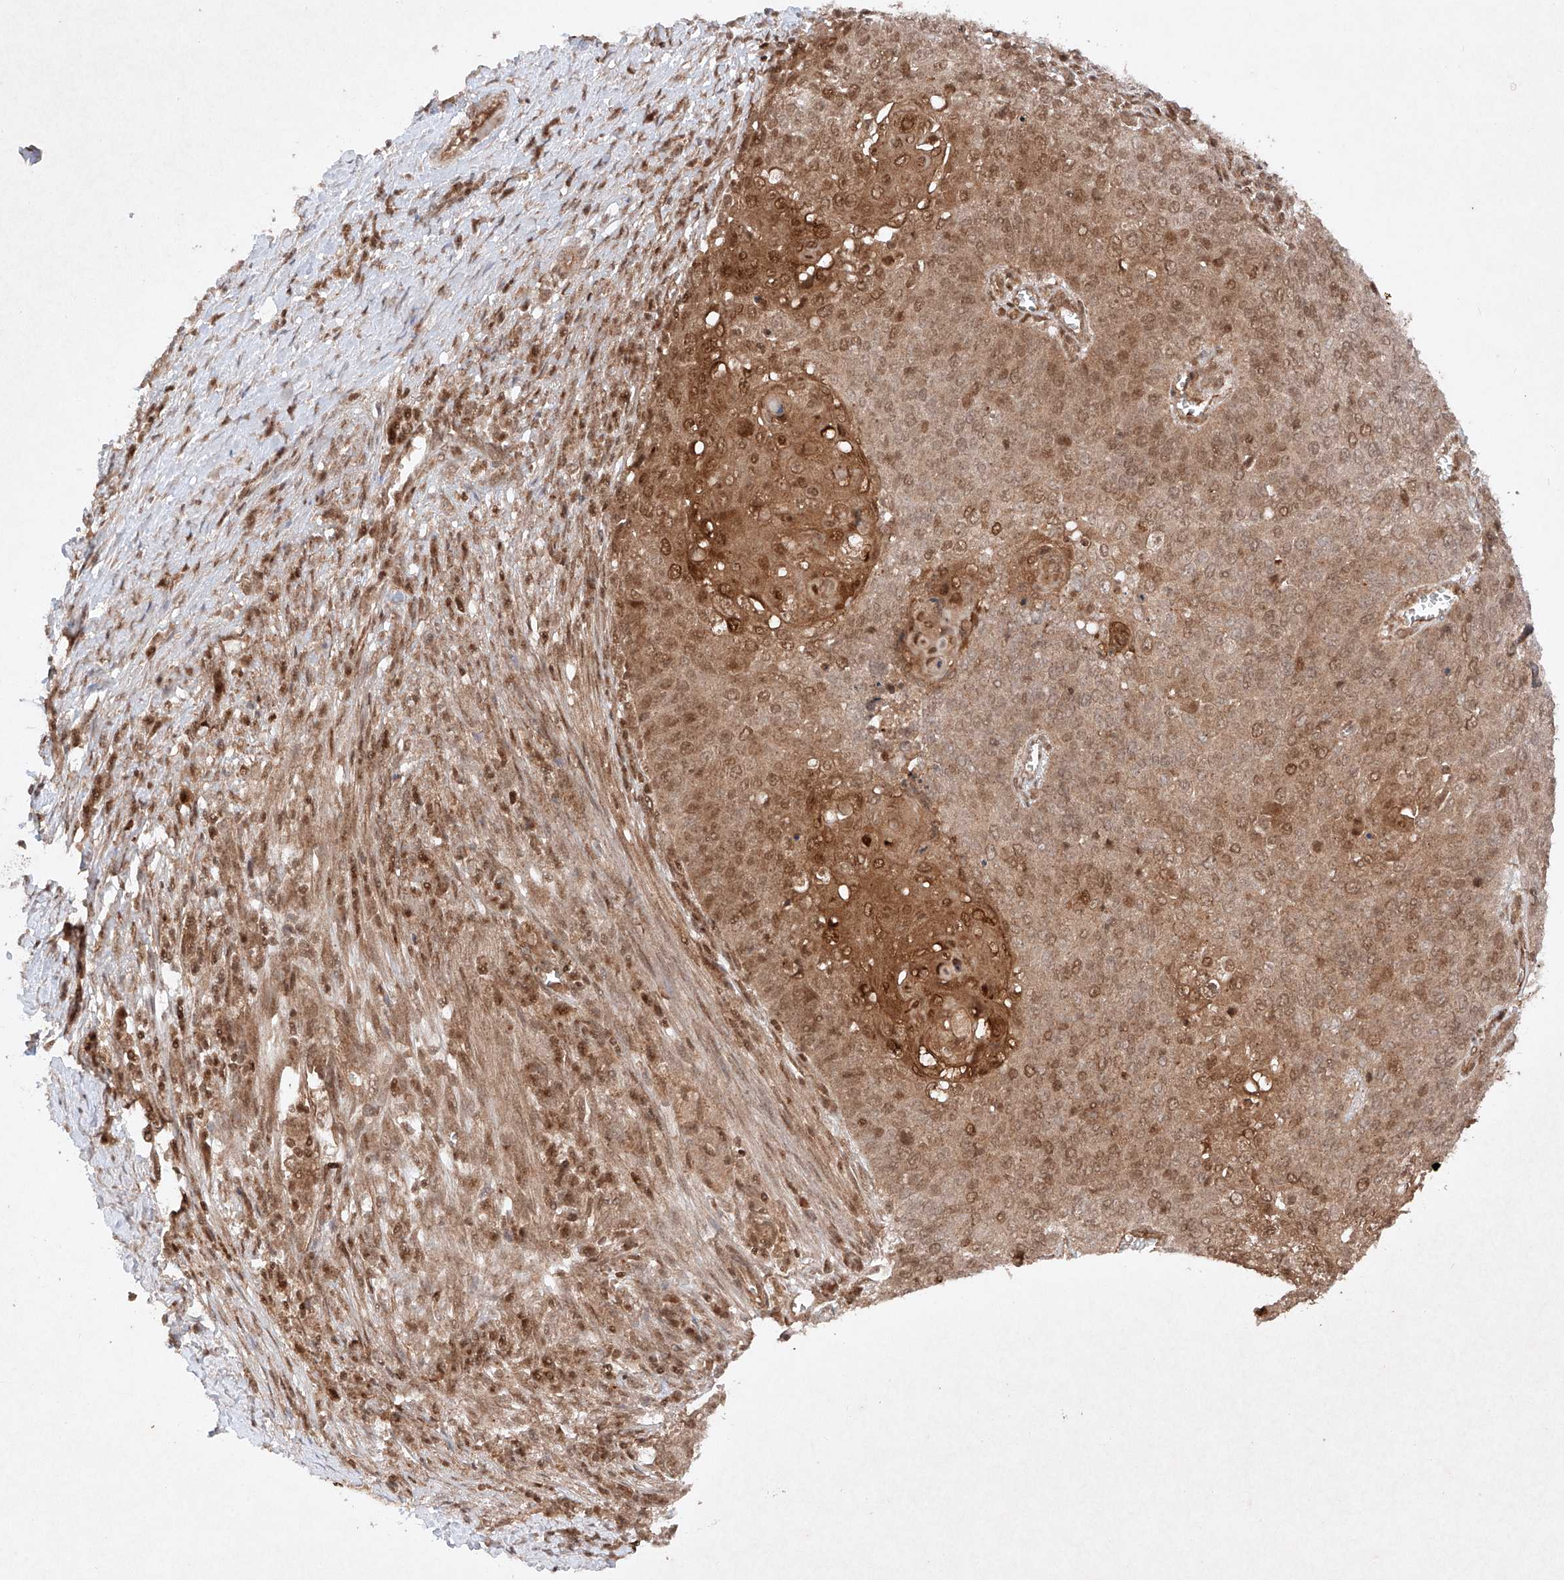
{"staining": {"intensity": "moderate", "quantity": ">75%", "location": "cytoplasmic/membranous,nuclear"}, "tissue": "cervical cancer", "cell_type": "Tumor cells", "image_type": "cancer", "snomed": [{"axis": "morphology", "description": "Squamous cell carcinoma, NOS"}, {"axis": "topography", "description": "Cervix"}], "caption": "Protein staining of squamous cell carcinoma (cervical) tissue displays moderate cytoplasmic/membranous and nuclear staining in about >75% of tumor cells. The protein is stained brown, and the nuclei are stained in blue (DAB IHC with brightfield microscopy, high magnification).", "gene": "RNF31", "patient": {"sex": "female", "age": 39}}